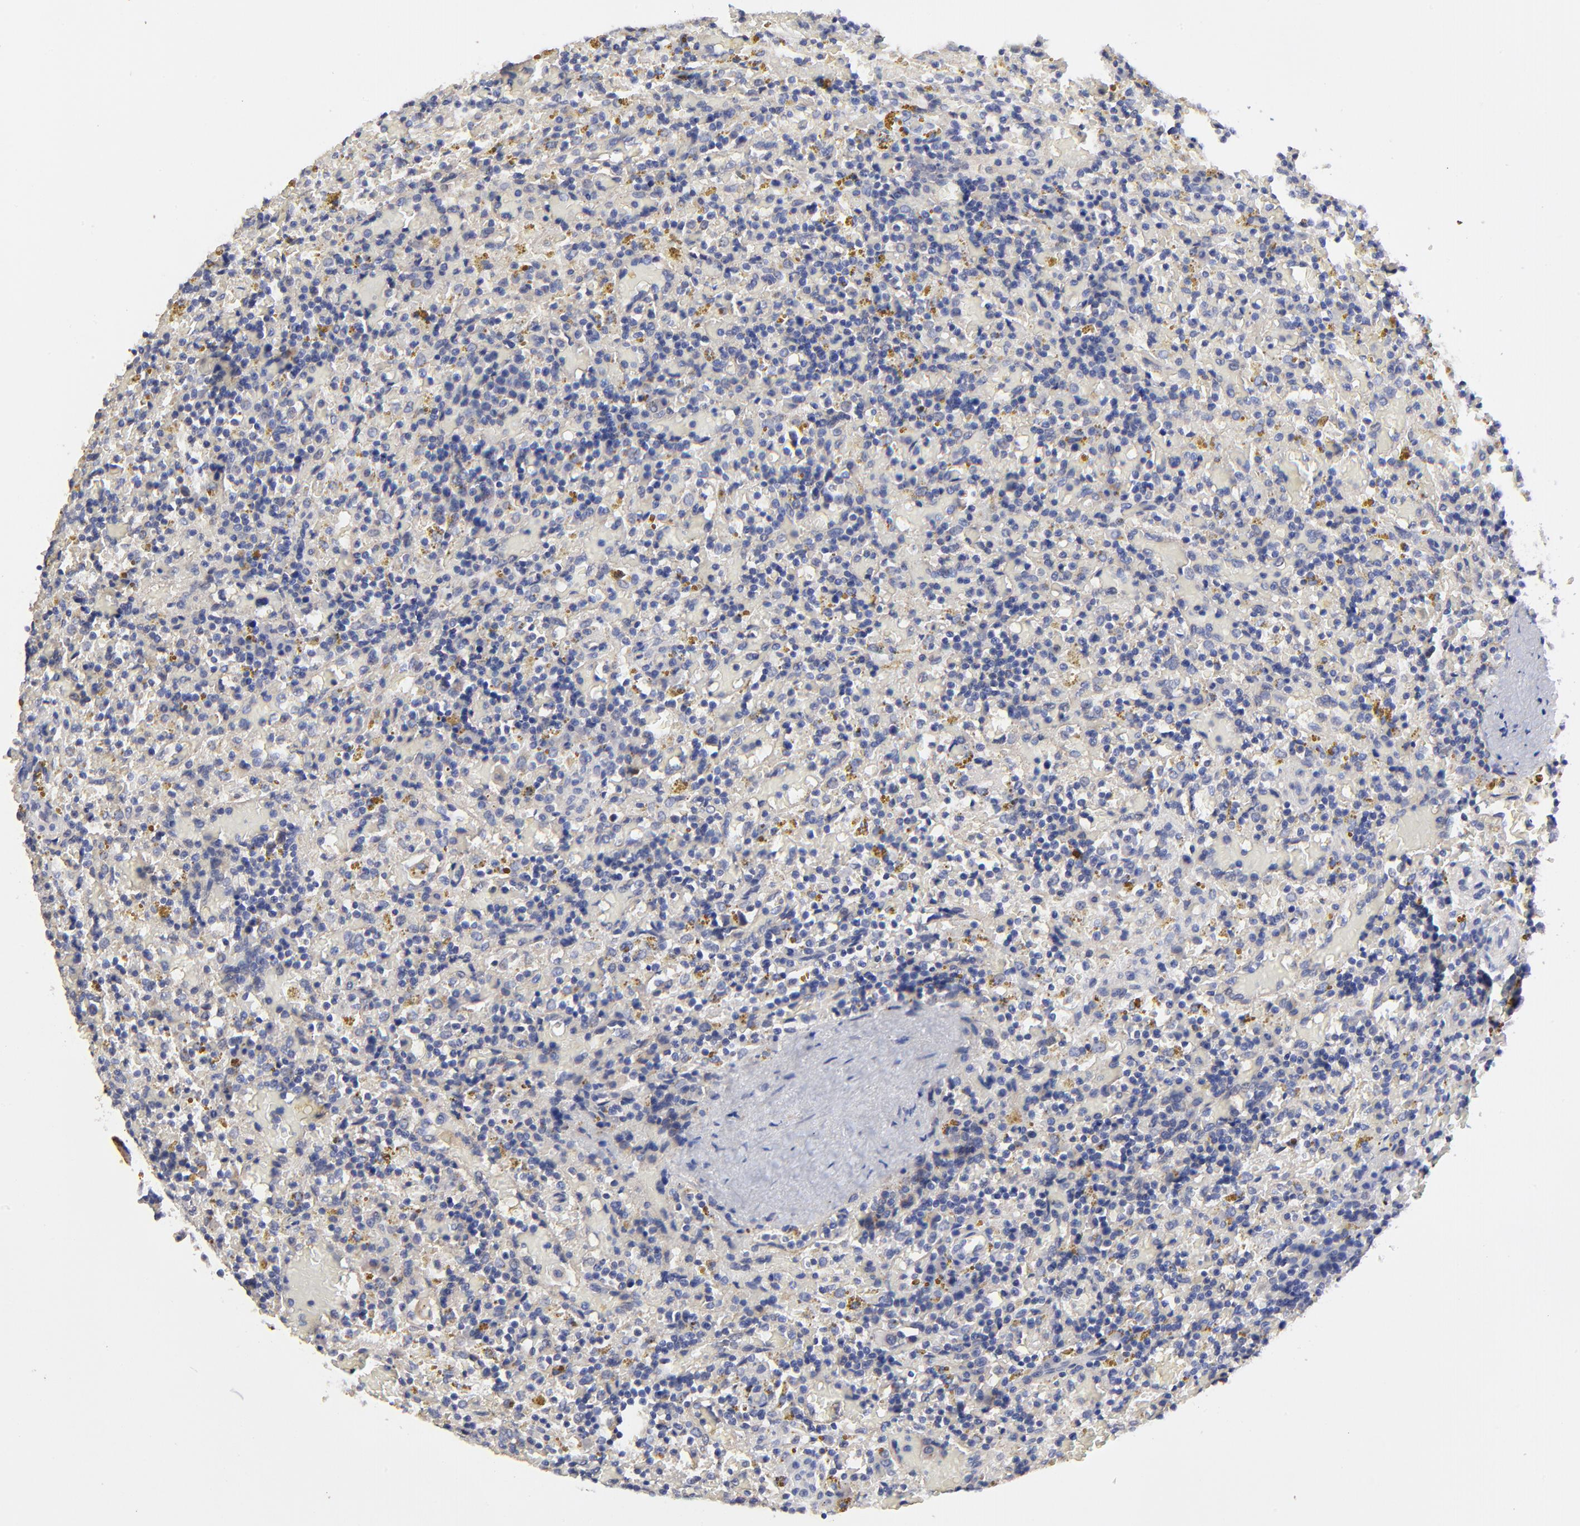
{"staining": {"intensity": "negative", "quantity": "none", "location": "none"}, "tissue": "lymphoma", "cell_type": "Tumor cells", "image_type": "cancer", "snomed": [{"axis": "morphology", "description": "Malignant lymphoma, non-Hodgkin's type, Low grade"}, {"axis": "topography", "description": "Spleen"}], "caption": "There is no significant staining in tumor cells of lymphoma.", "gene": "SULF2", "patient": {"sex": "female", "age": 65}}